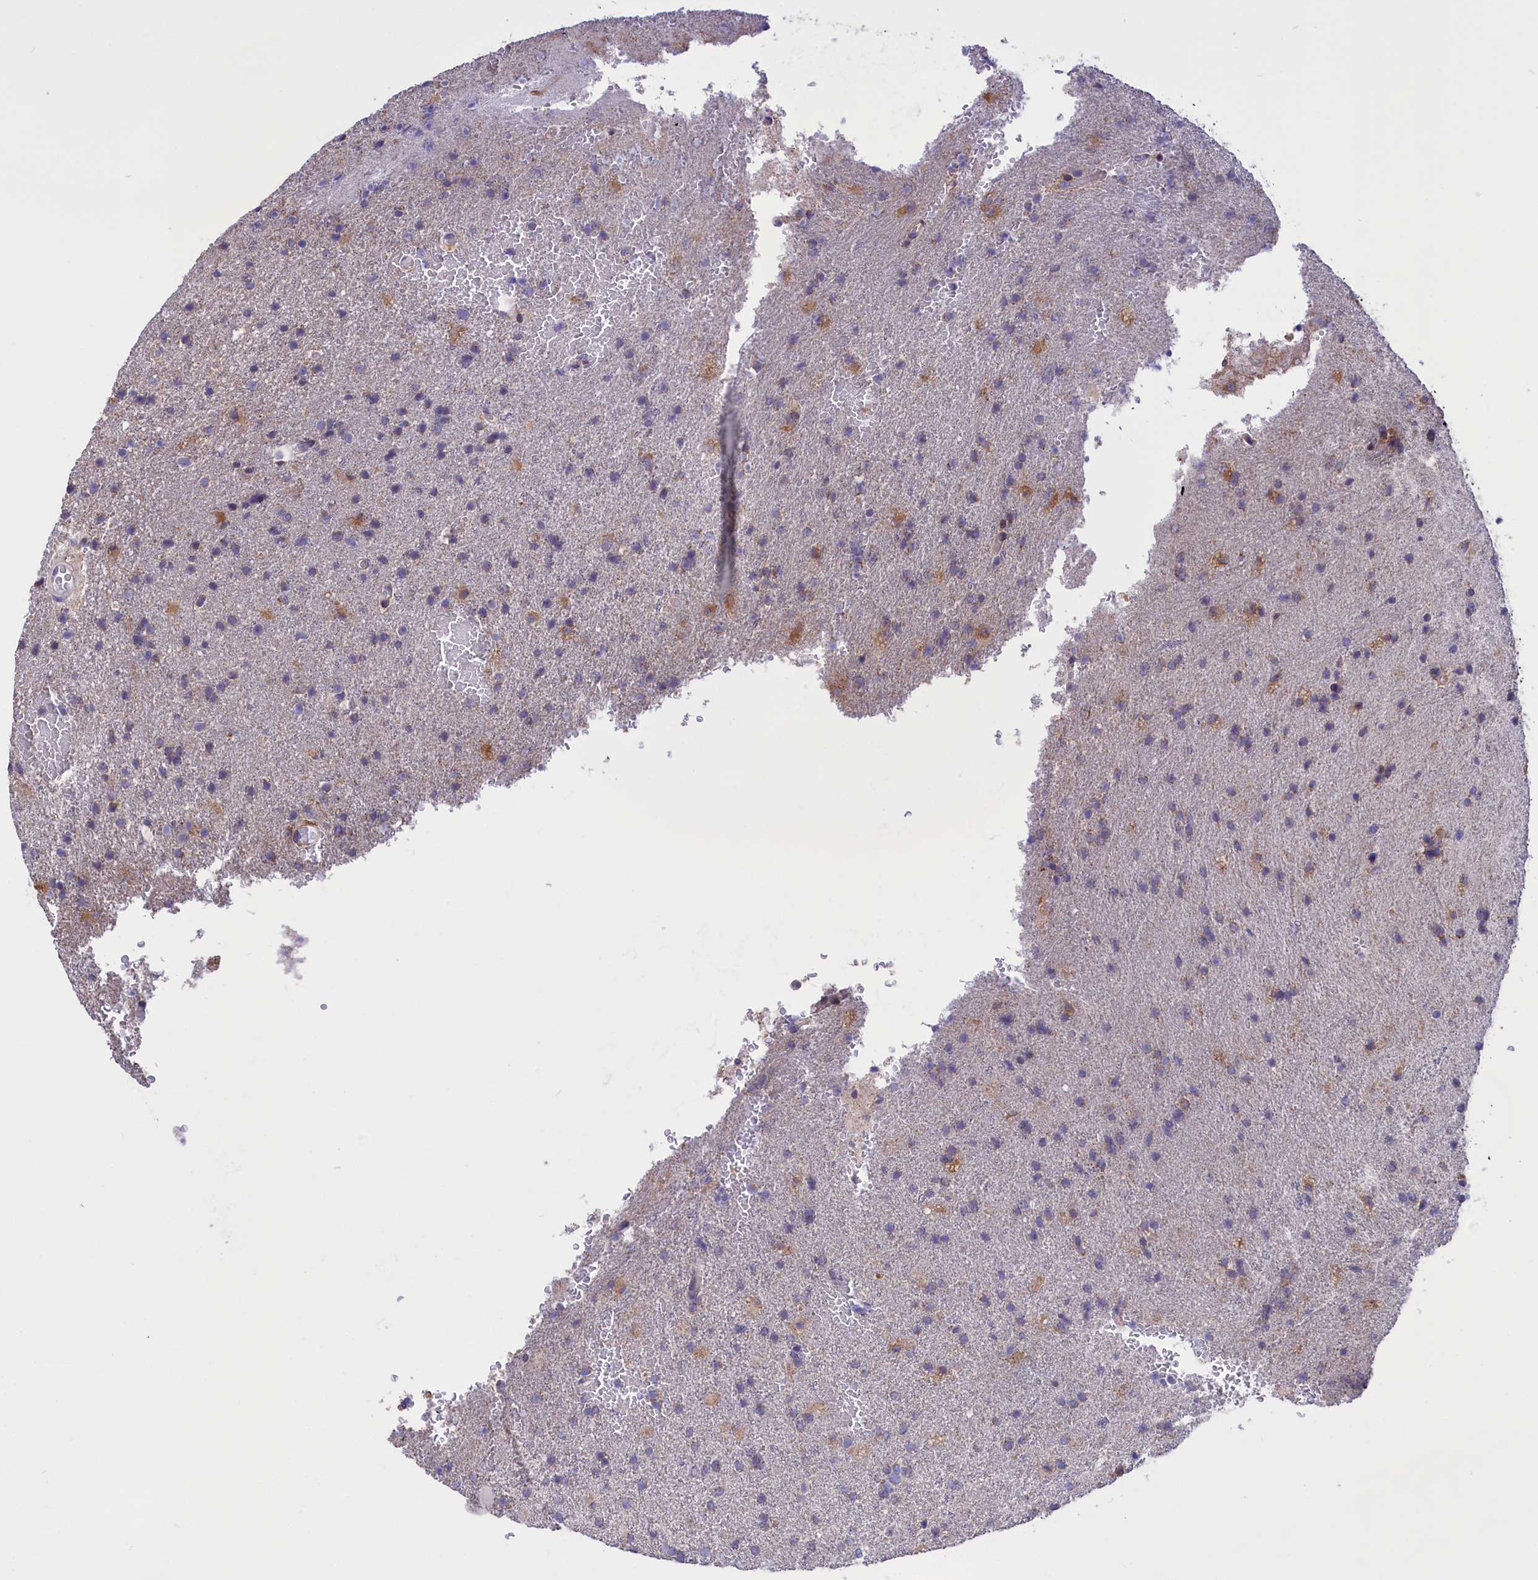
{"staining": {"intensity": "weak", "quantity": "<25%", "location": "cytoplasmic/membranous"}, "tissue": "glioma", "cell_type": "Tumor cells", "image_type": "cancer", "snomed": [{"axis": "morphology", "description": "Glioma, malignant, High grade"}, {"axis": "topography", "description": "Brain"}], "caption": "DAB (3,3'-diaminobenzidine) immunohistochemical staining of malignant glioma (high-grade) exhibits no significant expression in tumor cells.", "gene": "CYP2U1", "patient": {"sex": "female", "age": 74}}